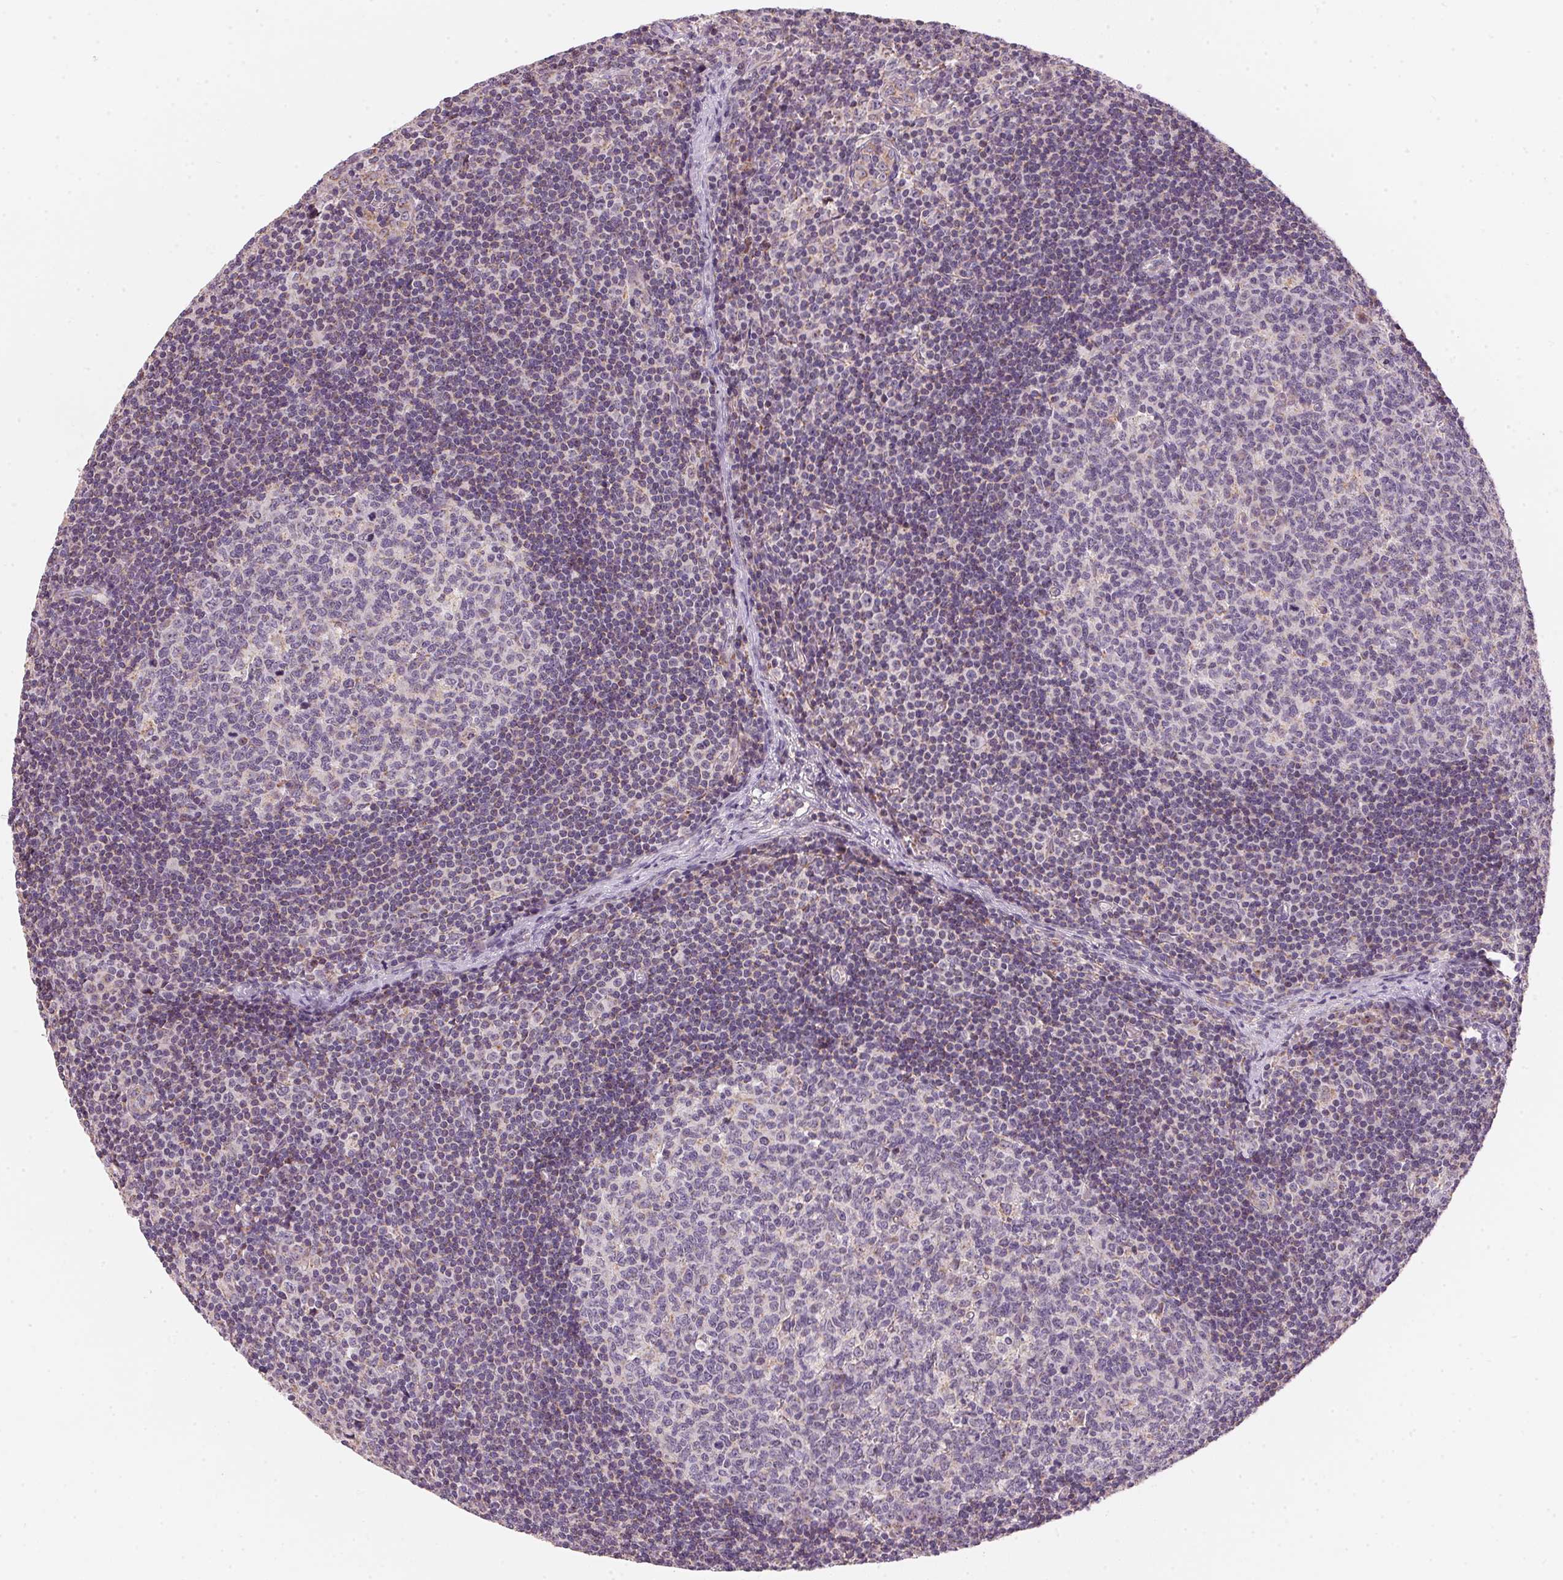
{"staining": {"intensity": "negative", "quantity": "none", "location": "none"}, "tissue": "lymph node", "cell_type": "Germinal center cells", "image_type": "normal", "snomed": [{"axis": "morphology", "description": "Normal tissue, NOS"}, {"axis": "topography", "description": "Lymph node"}], "caption": "Immunohistochemistry (IHC) photomicrograph of benign lymph node: human lymph node stained with DAB (3,3'-diaminobenzidine) shows no significant protein staining in germinal center cells.", "gene": "COQ7", "patient": {"sex": "female", "age": 41}}